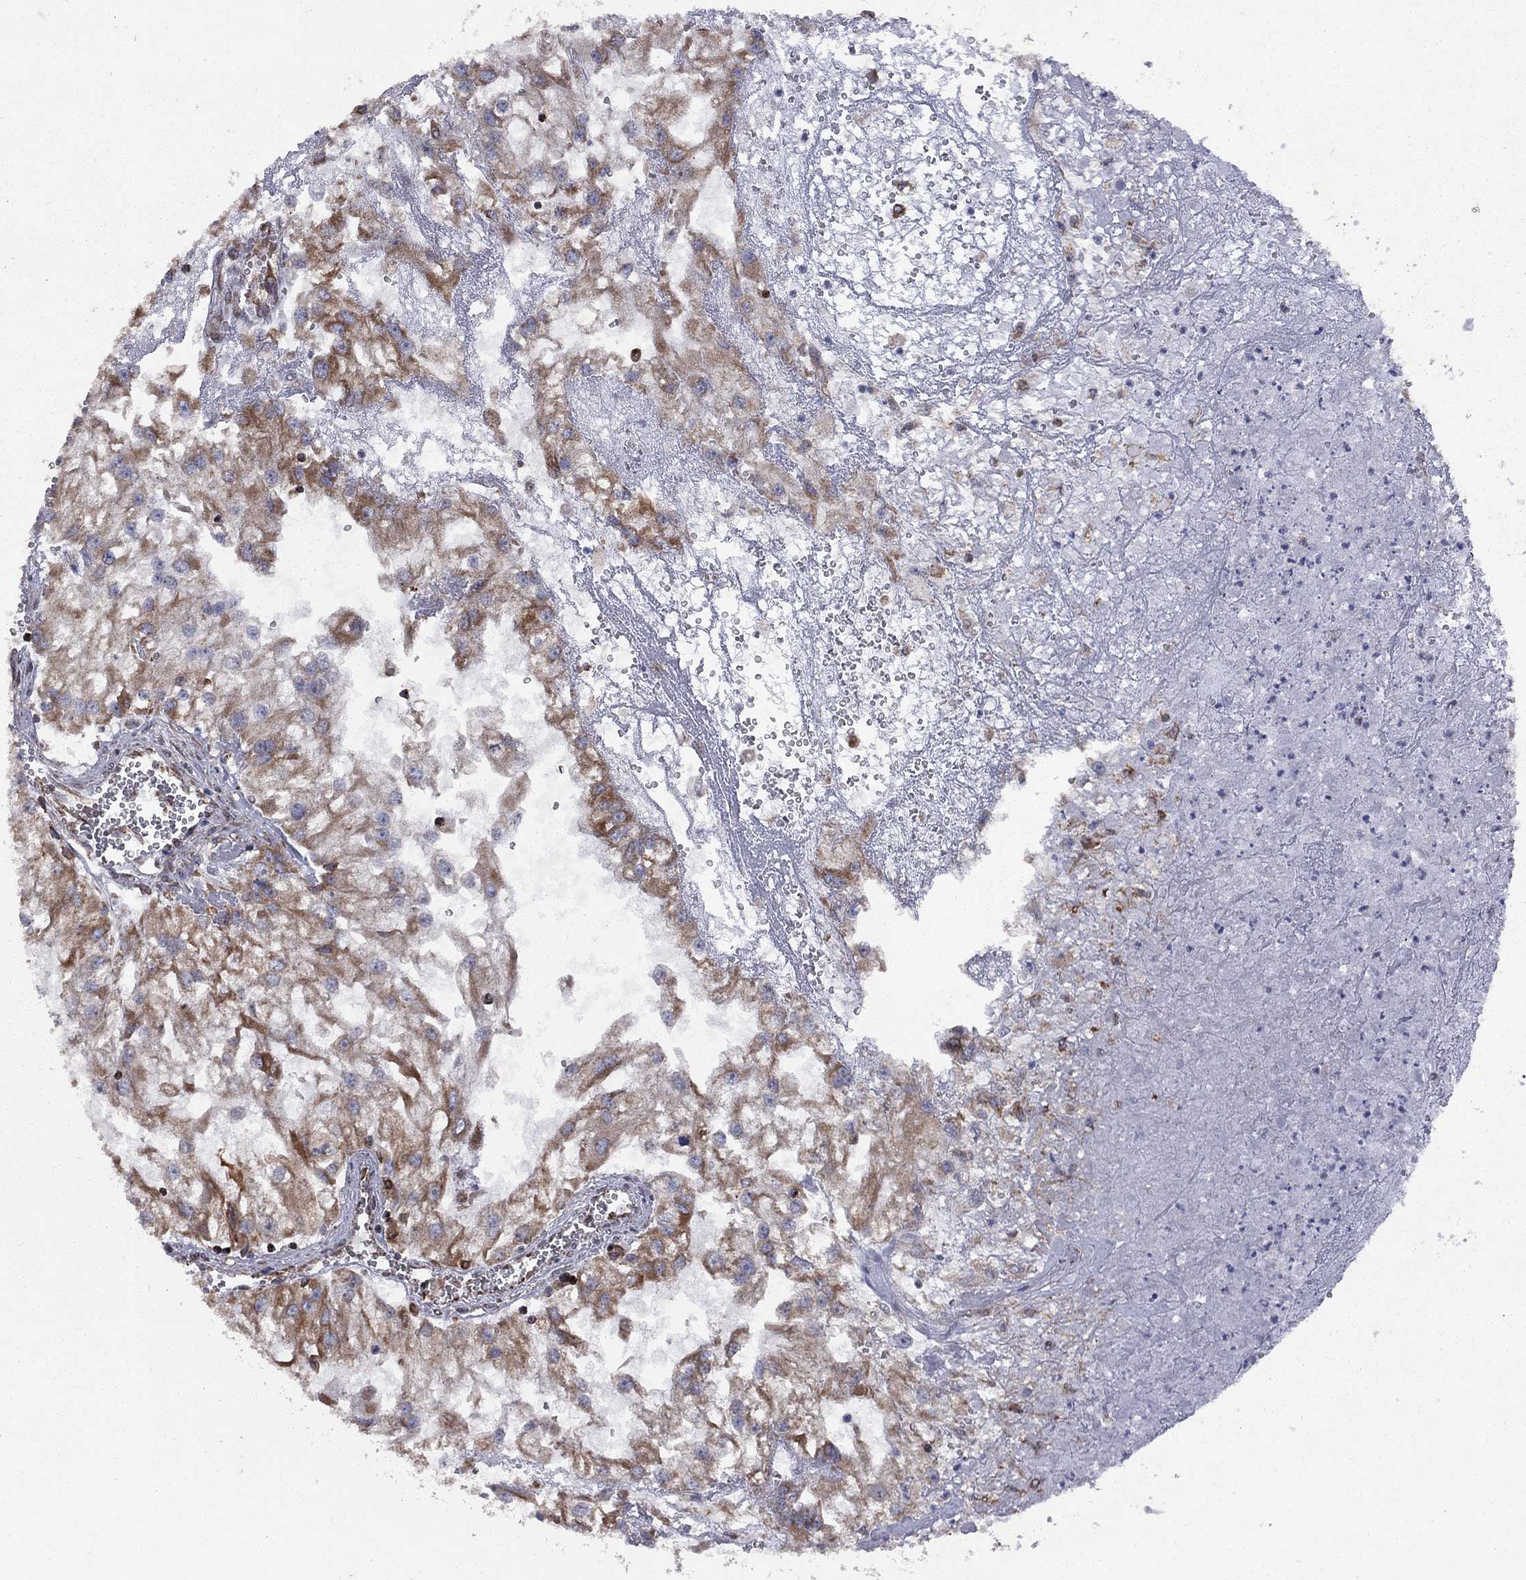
{"staining": {"intensity": "strong", "quantity": ">75%", "location": "cytoplasmic/membranous"}, "tissue": "renal cancer", "cell_type": "Tumor cells", "image_type": "cancer", "snomed": [{"axis": "morphology", "description": "Adenocarcinoma, NOS"}, {"axis": "topography", "description": "Kidney"}], "caption": "Immunohistochemical staining of renal cancer demonstrates high levels of strong cytoplasmic/membranous protein positivity in about >75% of tumor cells.", "gene": "CLPTM1", "patient": {"sex": "male", "age": 59}}